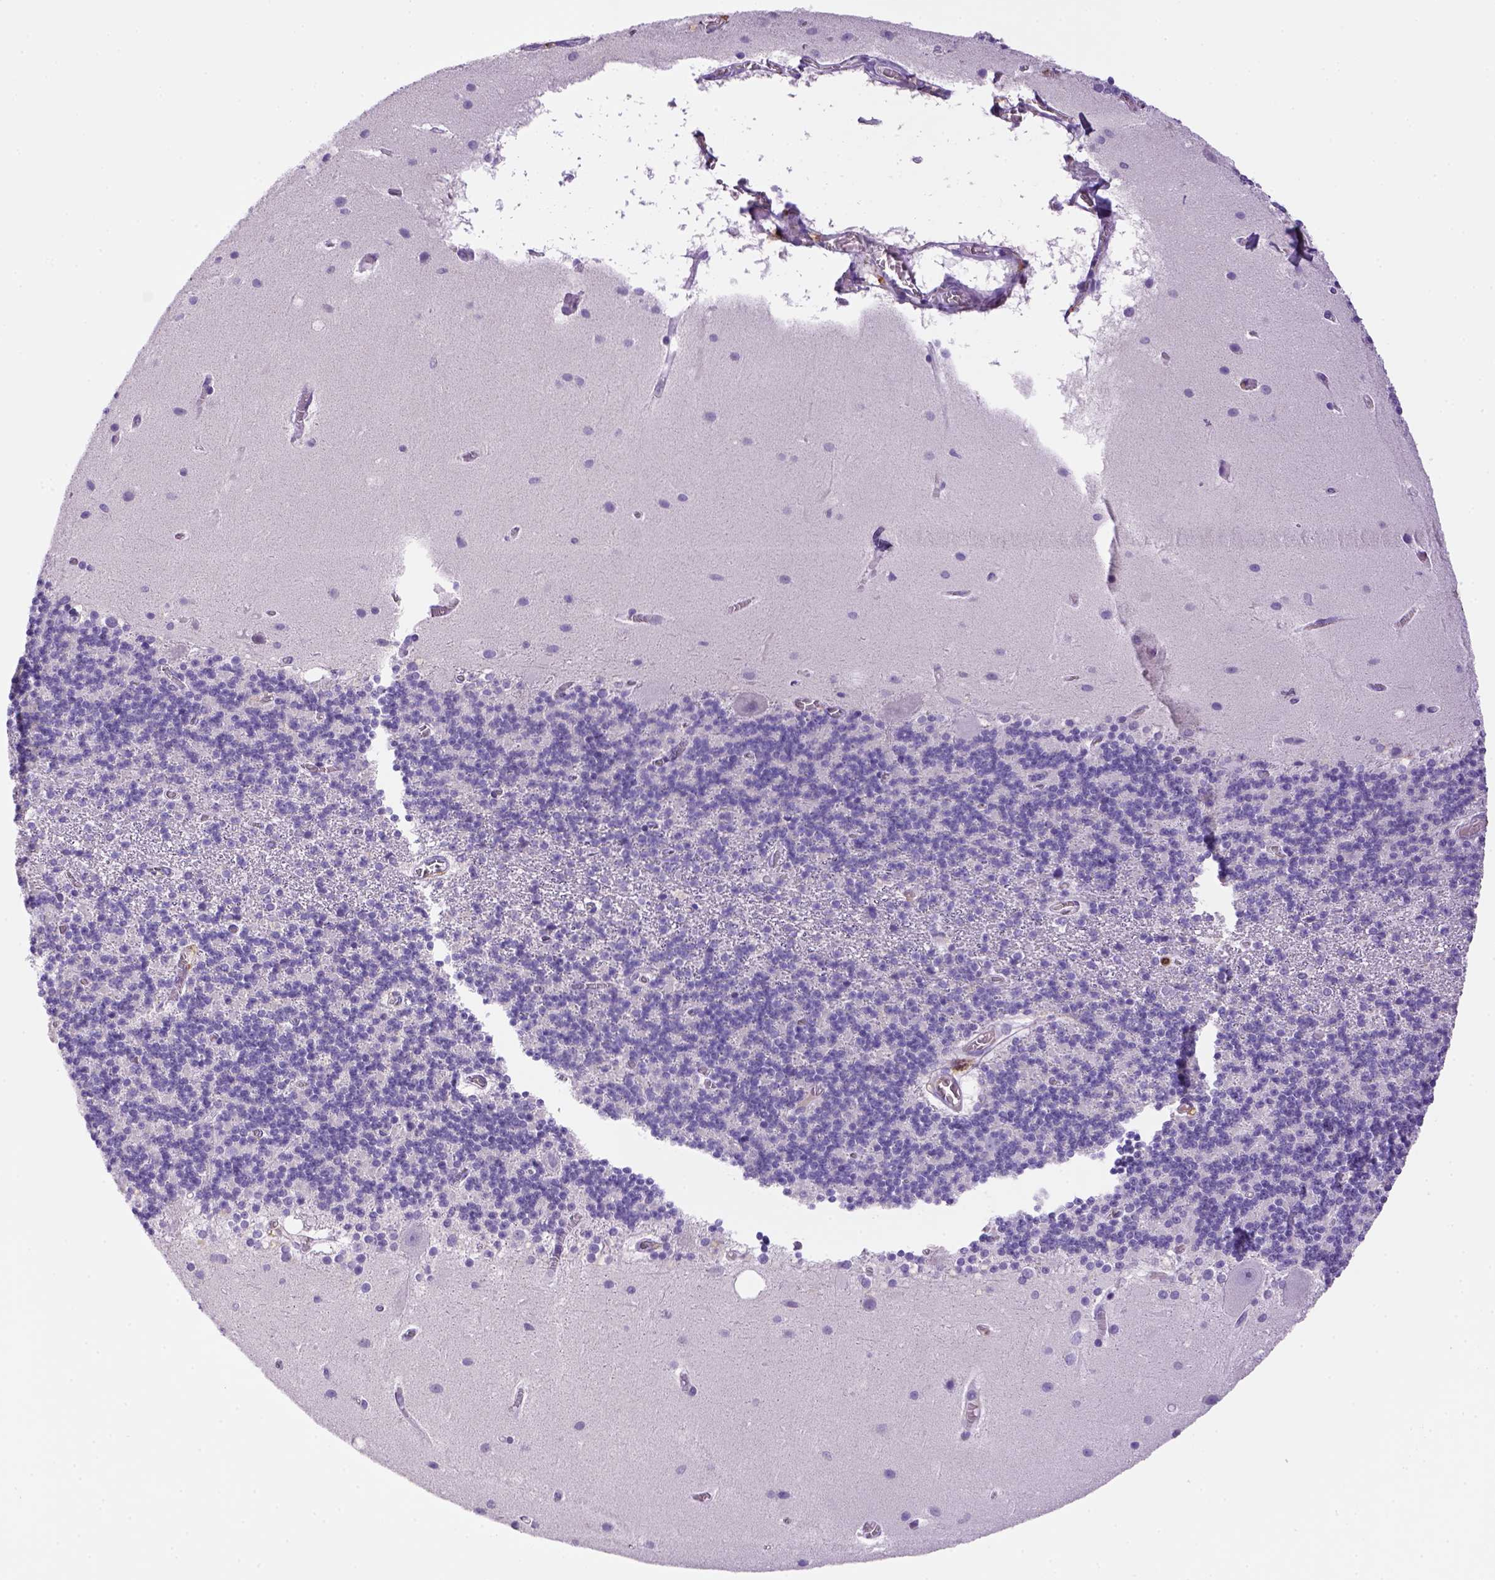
{"staining": {"intensity": "negative", "quantity": "none", "location": "none"}, "tissue": "cerebellum", "cell_type": "Cells in granular layer", "image_type": "normal", "snomed": [{"axis": "morphology", "description": "Normal tissue, NOS"}, {"axis": "topography", "description": "Cerebellum"}], "caption": "IHC micrograph of unremarkable cerebellum: human cerebellum stained with DAB shows no significant protein expression in cells in granular layer.", "gene": "CD14", "patient": {"sex": "male", "age": 70}}